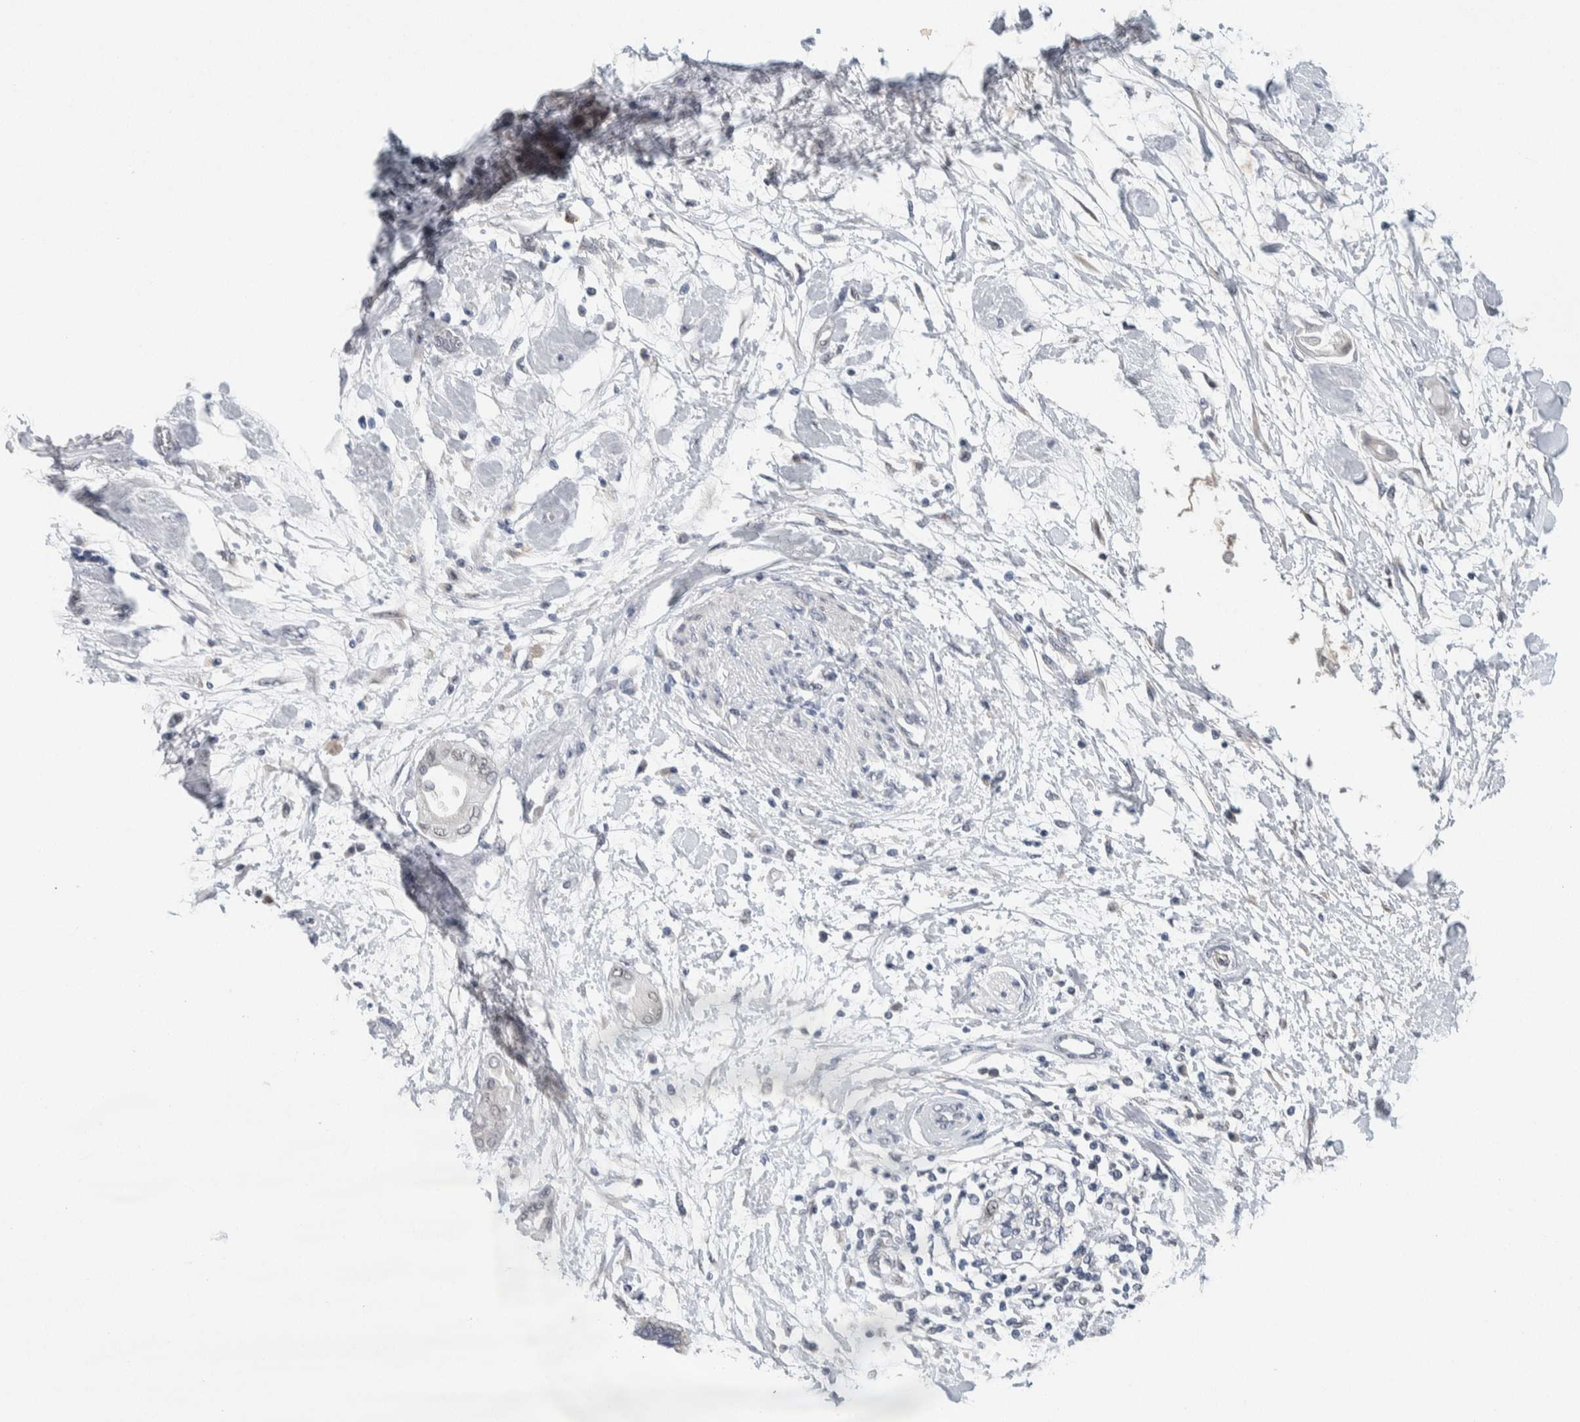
{"staining": {"intensity": "negative", "quantity": "none", "location": "none"}, "tissue": "pancreatic cancer", "cell_type": "Tumor cells", "image_type": "cancer", "snomed": [{"axis": "morphology", "description": "Adenocarcinoma, NOS"}, {"axis": "morphology", "description": "Adenocarcinoma, metastatic, NOS"}, {"axis": "topography", "description": "Lymph node"}, {"axis": "topography", "description": "Pancreas"}, {"axis": "topography", "description": "Duodenum"}], "caption": "An immunohistochemistry (IHC) image of adenocarcinoma (pancreatic) is shown. There is no staining in tumor cells of adenocarcinoma (pancreatic).", "gene": "NEUROD1", "patient": {"sex": "female", "age": 64}}